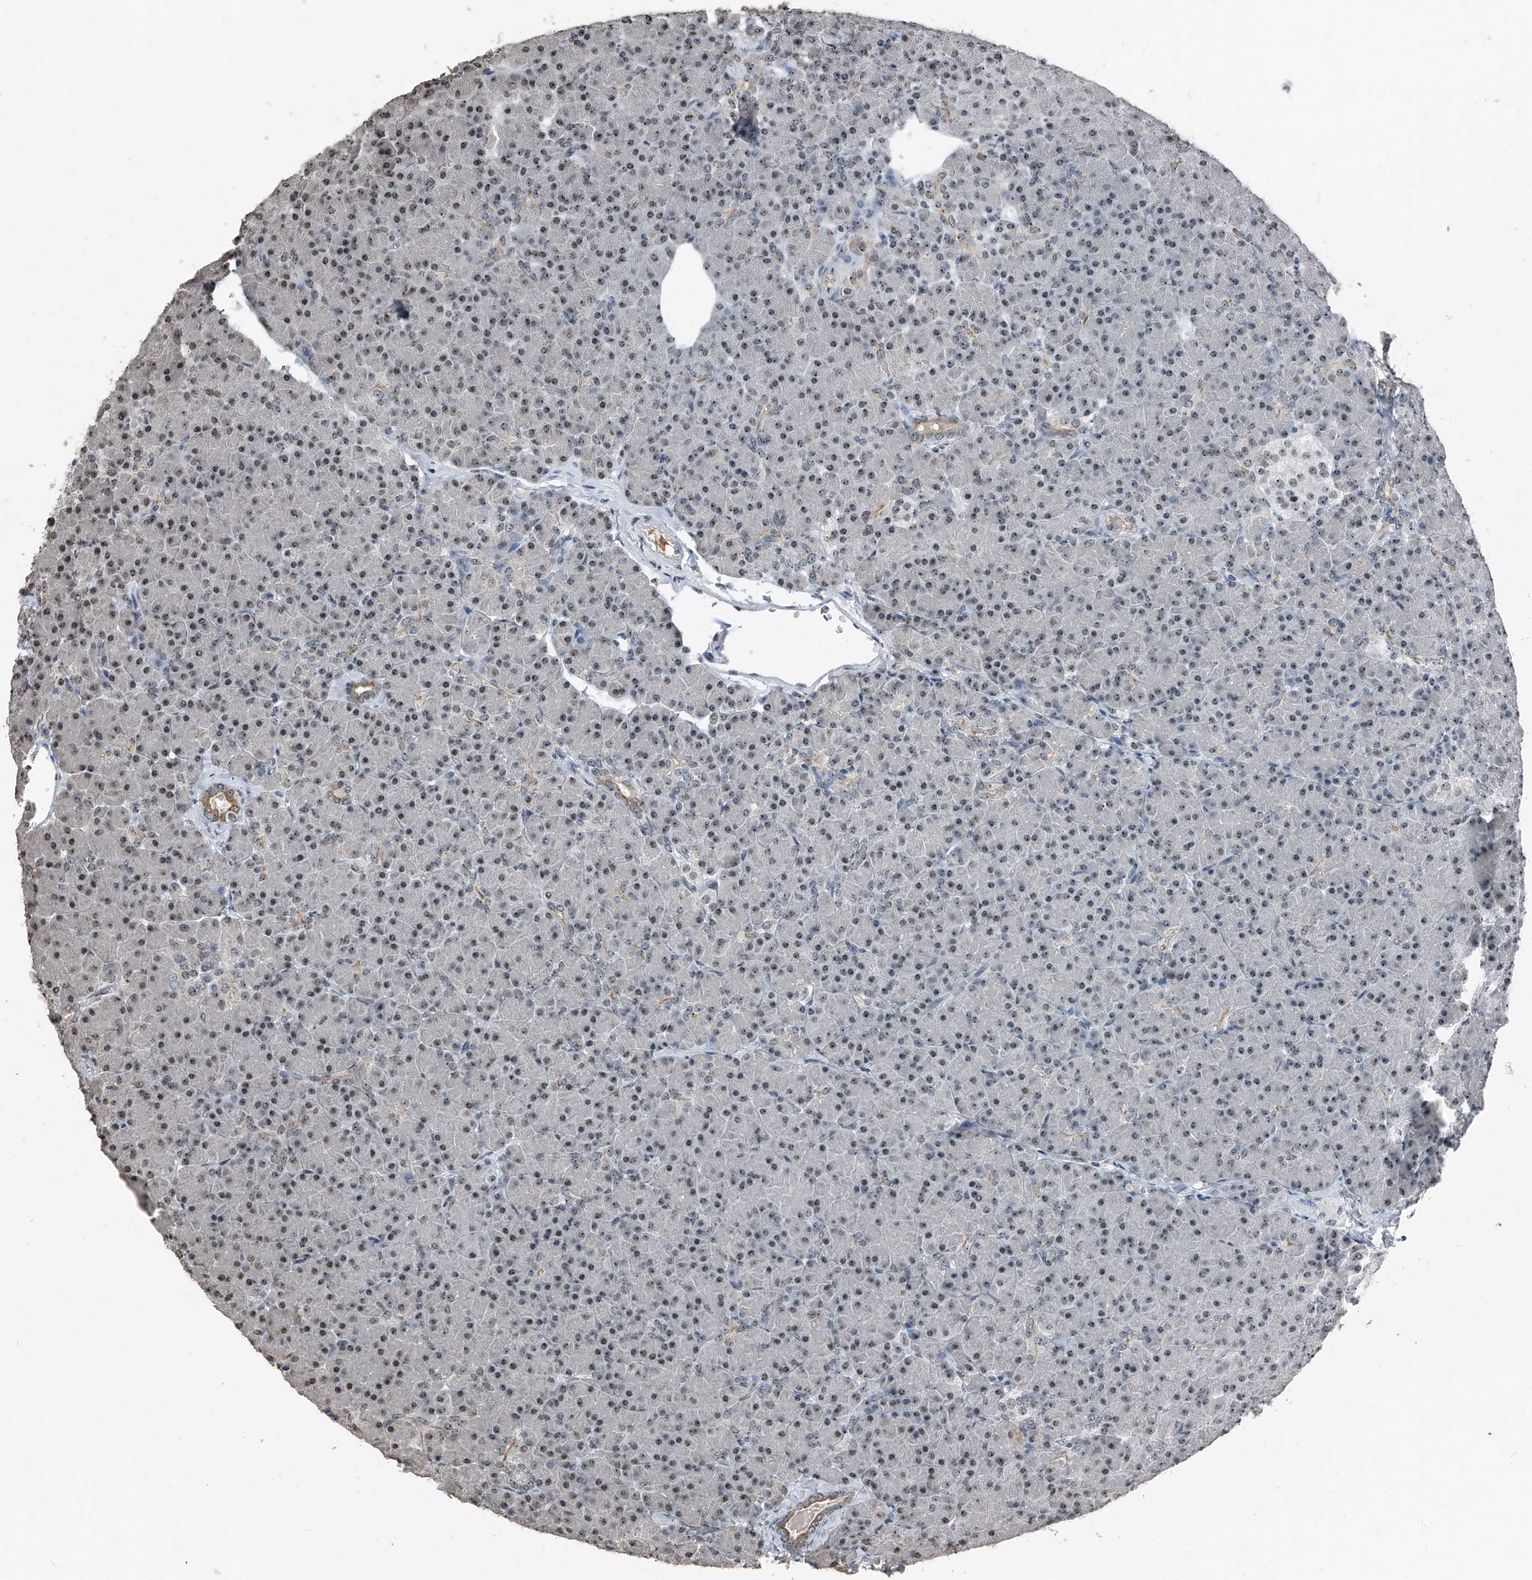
{"staining": {"intensity": "moderate", "quantity": ">75%", "location": "cytoplasmic/membranous,nuclear"}, "tissue": "pancreas", "cell_type": "Exocrine glandular cells", "image_type": "normal", "snomed": [{"axis": "morphology", "description": "Normal tissue, NOS"}, {"axis": "topography", "description": "Pancreas"}], "caption": "Pancreas stained with immunohistochemistry (IHC) displays moderate cytoplasmic/membranous,nuclear expression in about >75% of exocrine glandular cells. (IHC, brightfield microscopy, high magnification).", "gene": "TCOF1", "patient": {"sex": "female", "age": 43}}